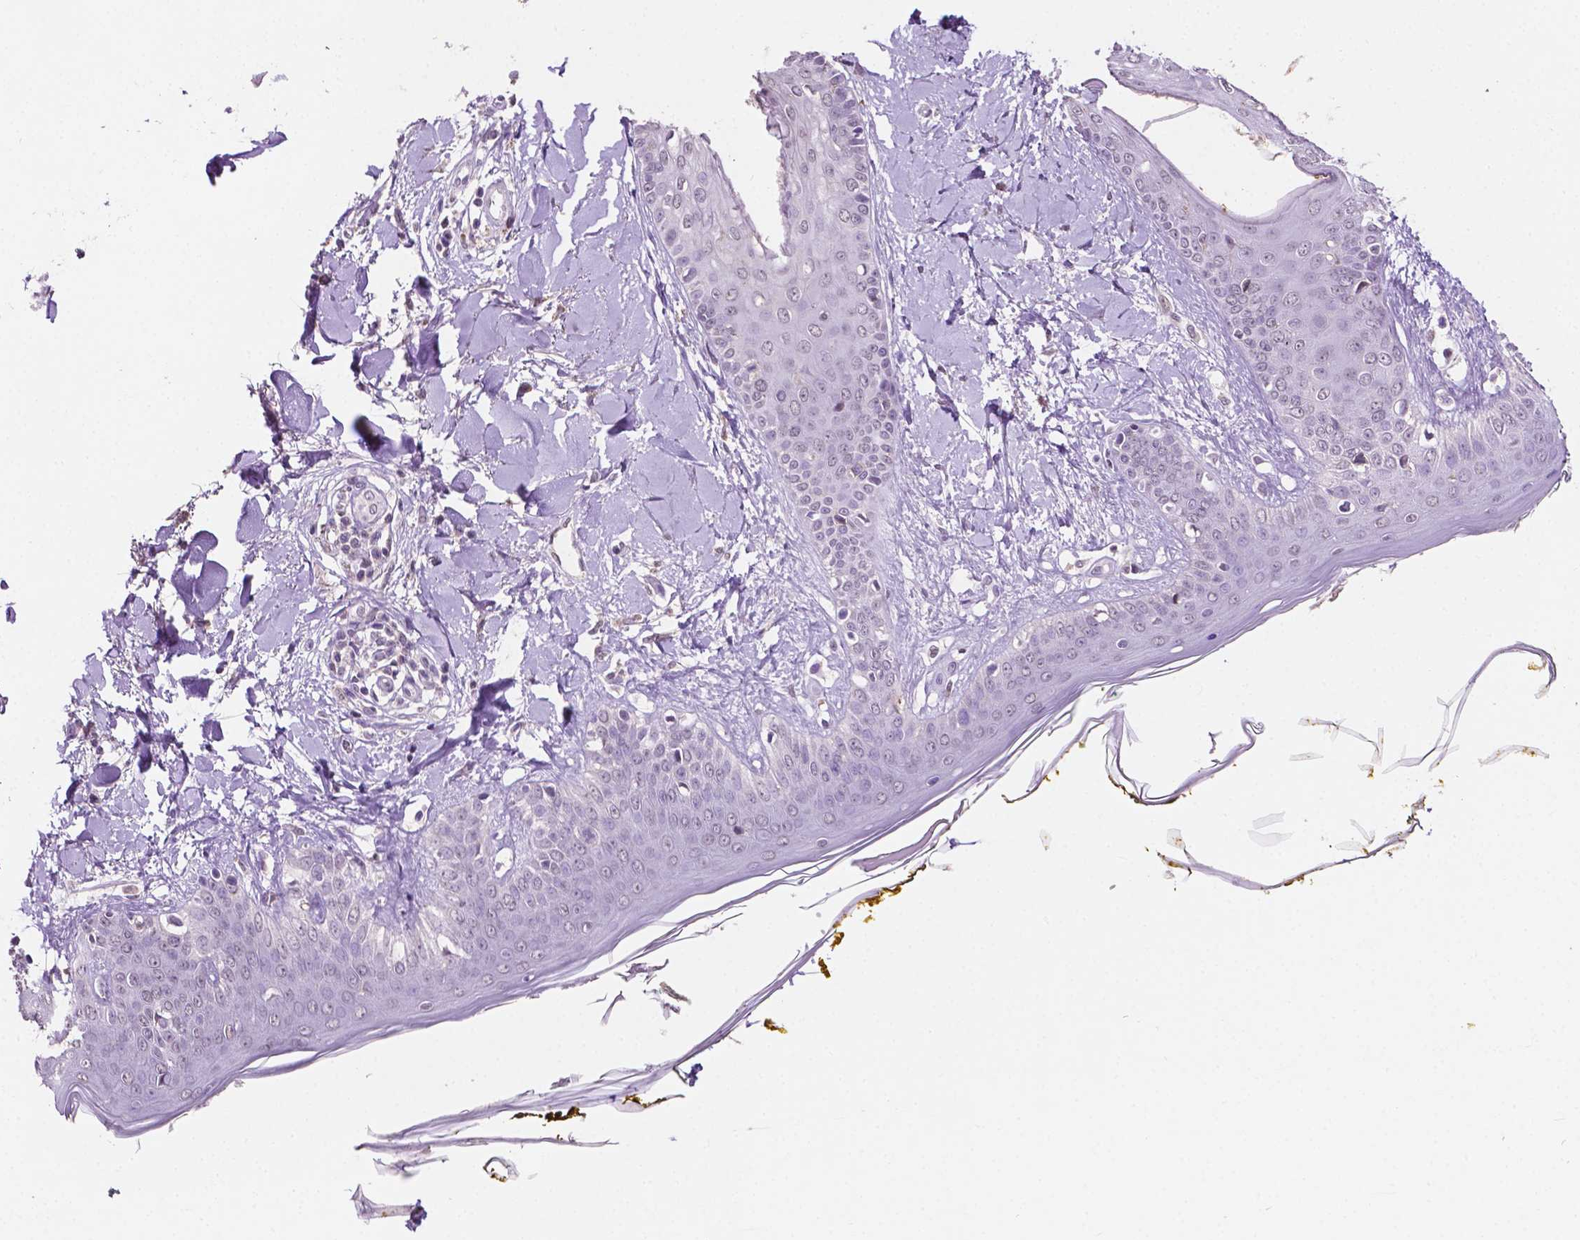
{"staining": {"intensity": "negative", "quantity": "none", "location": "none"}, "tissue": "skin", "cell_type": "Fibroblasts", "image_type": "normal", "snomed": [{"axis": "morphology", "description": "Normal tissue, NOS"}, {"axis": "topography", "description": "Skin"}], "caption": "This micrograph is of unremarkable skin stained with immunohistochemistry to label a protein in brown with the nuclei are counter-stained blue. There is no expression in fibroblasts.", "gene": "PTPN6", "patient": {"sex": "female", "age": 34}}